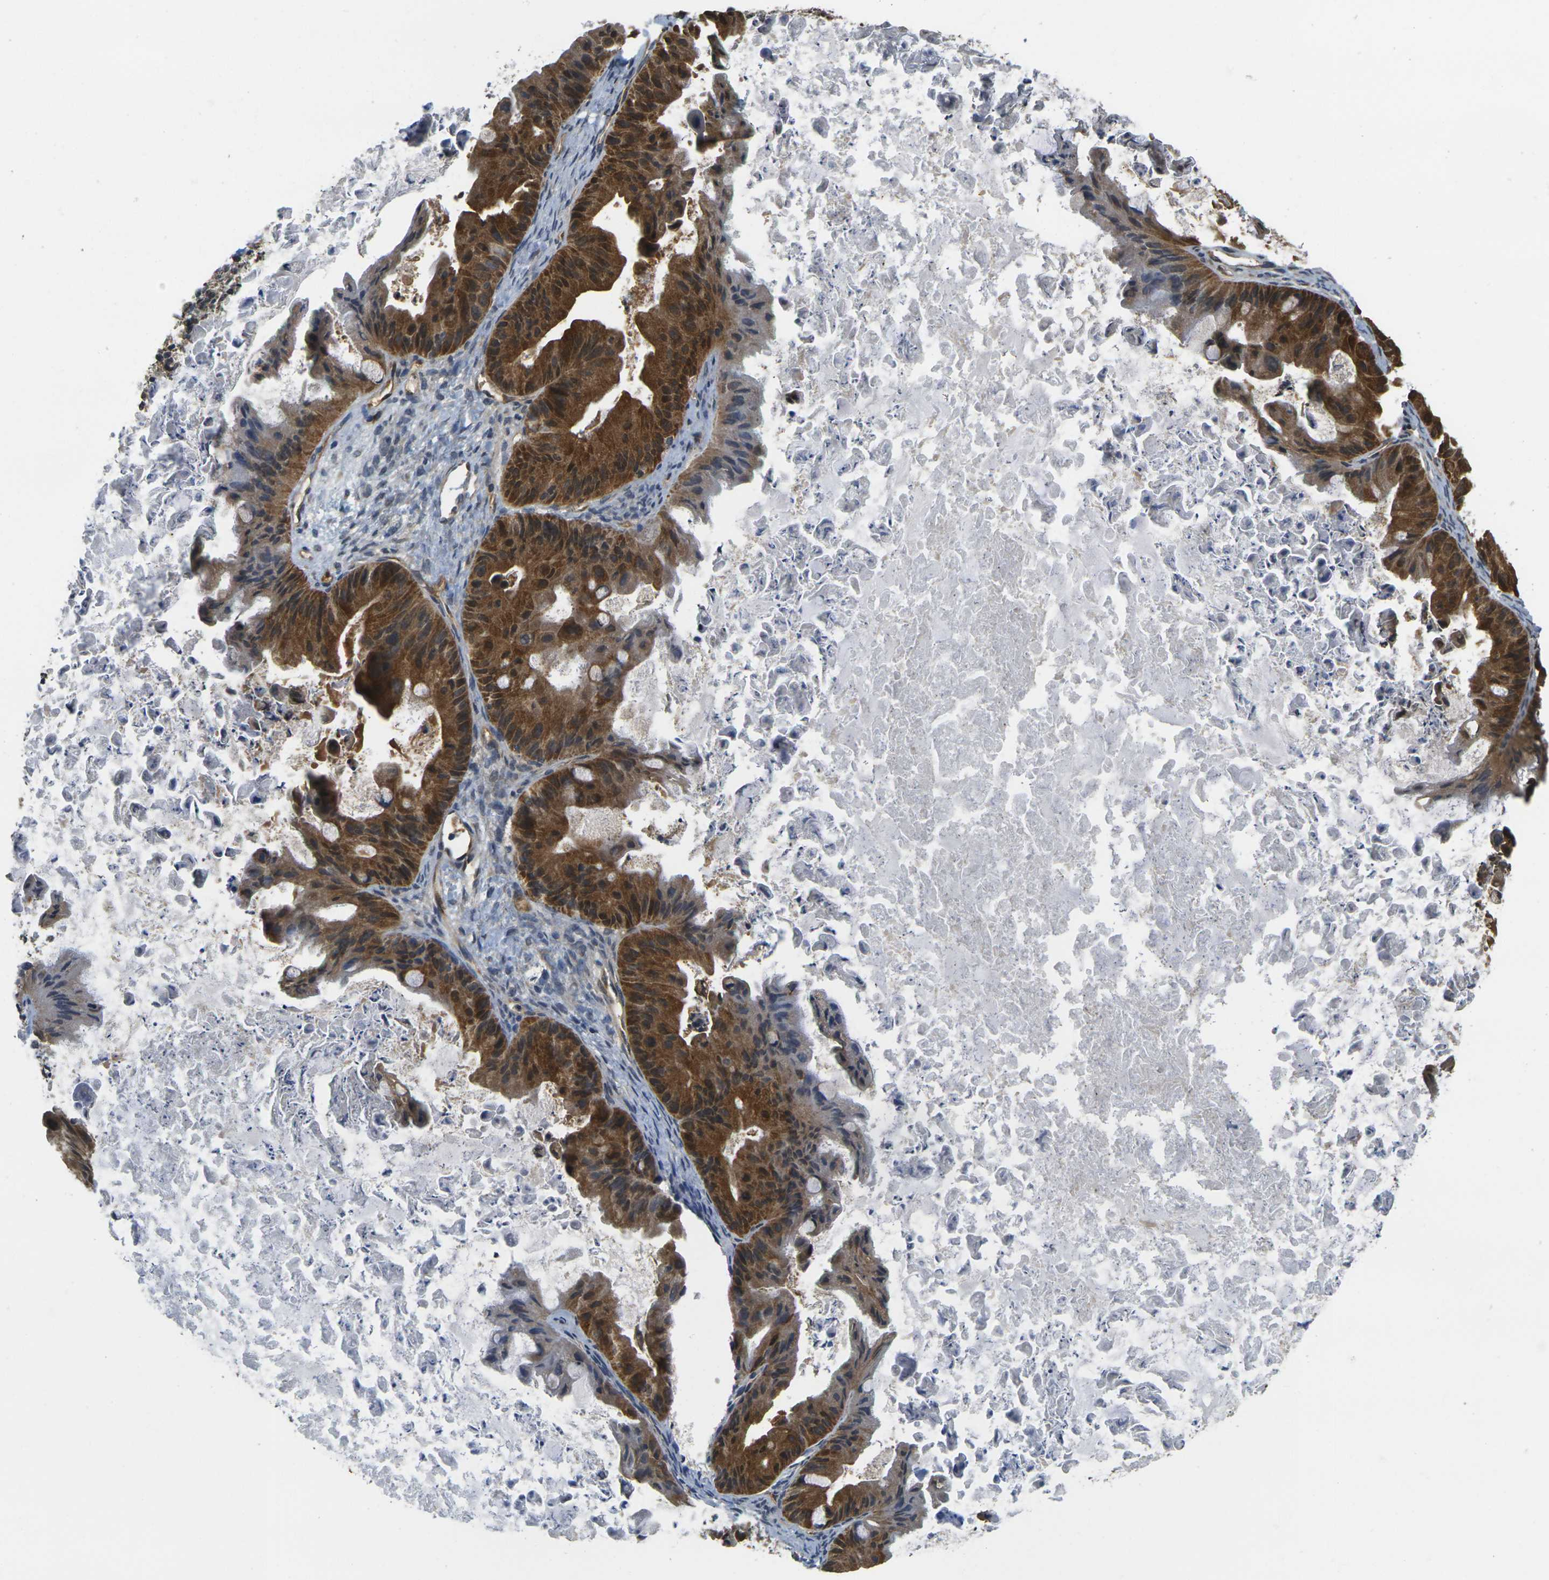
{"staining": {"intensity": "strong", "quantity": ">75%", "location": "cytoplasmic/membranous"}, "tissue": "ovarian cancer", "cell_type": "Tumor cells", "image_type": "cancer", "snomed": [{"axis": "morphology", "description": "Cystadenocarcinoma, mucinous, NOS"}, {"axis": "topography", "description": "Ovary"}], "caption": "Immunohistochemistry micrograph of neoplastic tissue: mucinous cystadenocarcinoma (ovarian) stained using immunohistochemistry demonstrates high levels of strong protein expression localized specifically in the cytoplasmic/membranous of tumor cells, appearing as a cytoplasmic/membranous brown color.", "gene": "CAST", "patient": {"sex": "female", "age": 37}}